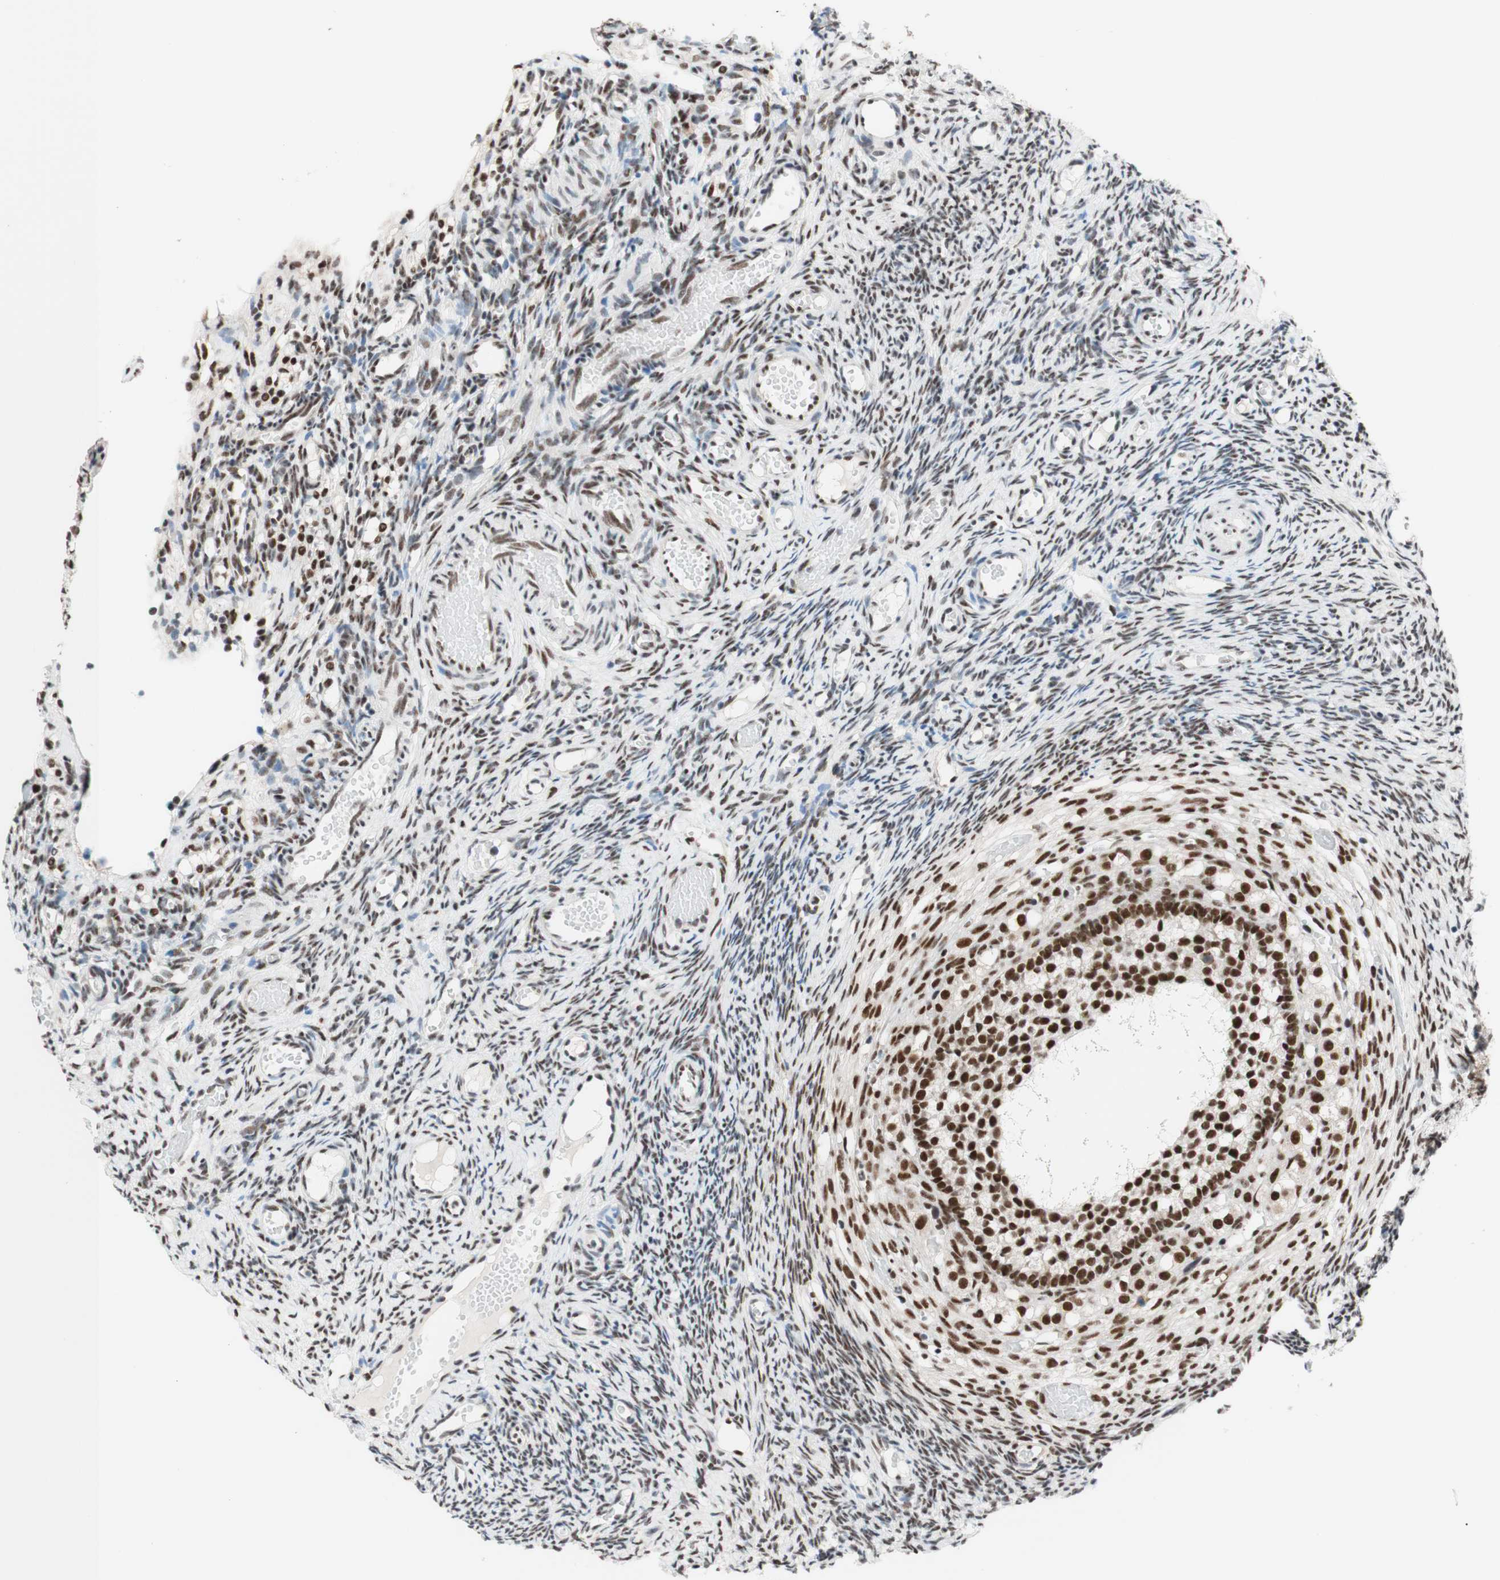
{"staining": {"intensity": "strong", "quantity": ">75%", "location": "nuclear"}, "tissue": "ovary", "cell_type": "Follicle cells", "image_type": "normal", "snomed": [{"axis": "morphology", "description": "Normal tissue, NOS"}, {"axis": "topography", "description": "Ovary"}], "caption": "Ovary stained for a protein (brown) demonstrates strong nuclear positive positivity in about >75% of follicle cells.", "gene": "PRPF19", "patient": {"sex": "female", "age": 35}}